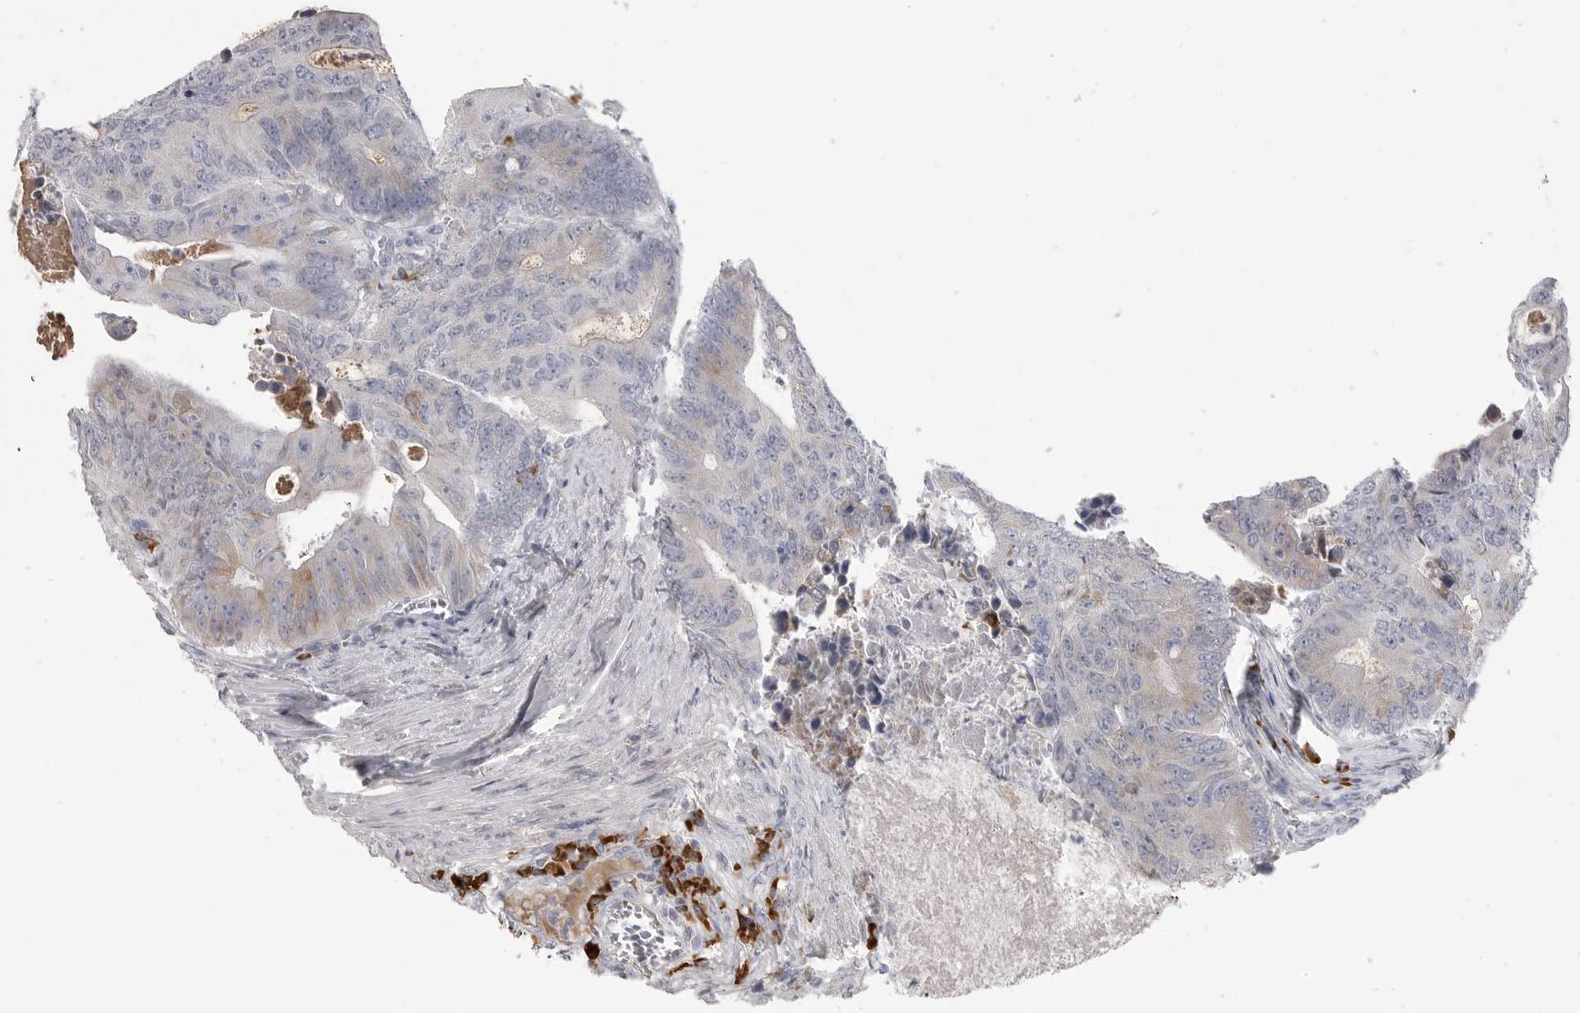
{"staining": {"intensity": "moderate", "quantity": "<25%", "location": "cytoplasmic/membranous"}, "tissue": "colorectal cancer", "cell_type": "Tumor cells", "image_type": "cancer", "snomed": [{"axis": "morphology", "description": "Adenocarcinoma, NOS"}, {"axis": "topography", "description": "Colon"}], "caption": "A brown stain shows moderate cytoplasmic/membranous expression of a protein in colorectal adenocarcinoma tumor cells. The staining was performed using DAB (3,3'-diaminobenzidine), with brown indicating positive protein expression. Nuclei are stained blue with hematoxylin.", "gene": "FKBP2", "patient": {"sex": "male", "age": 87}}